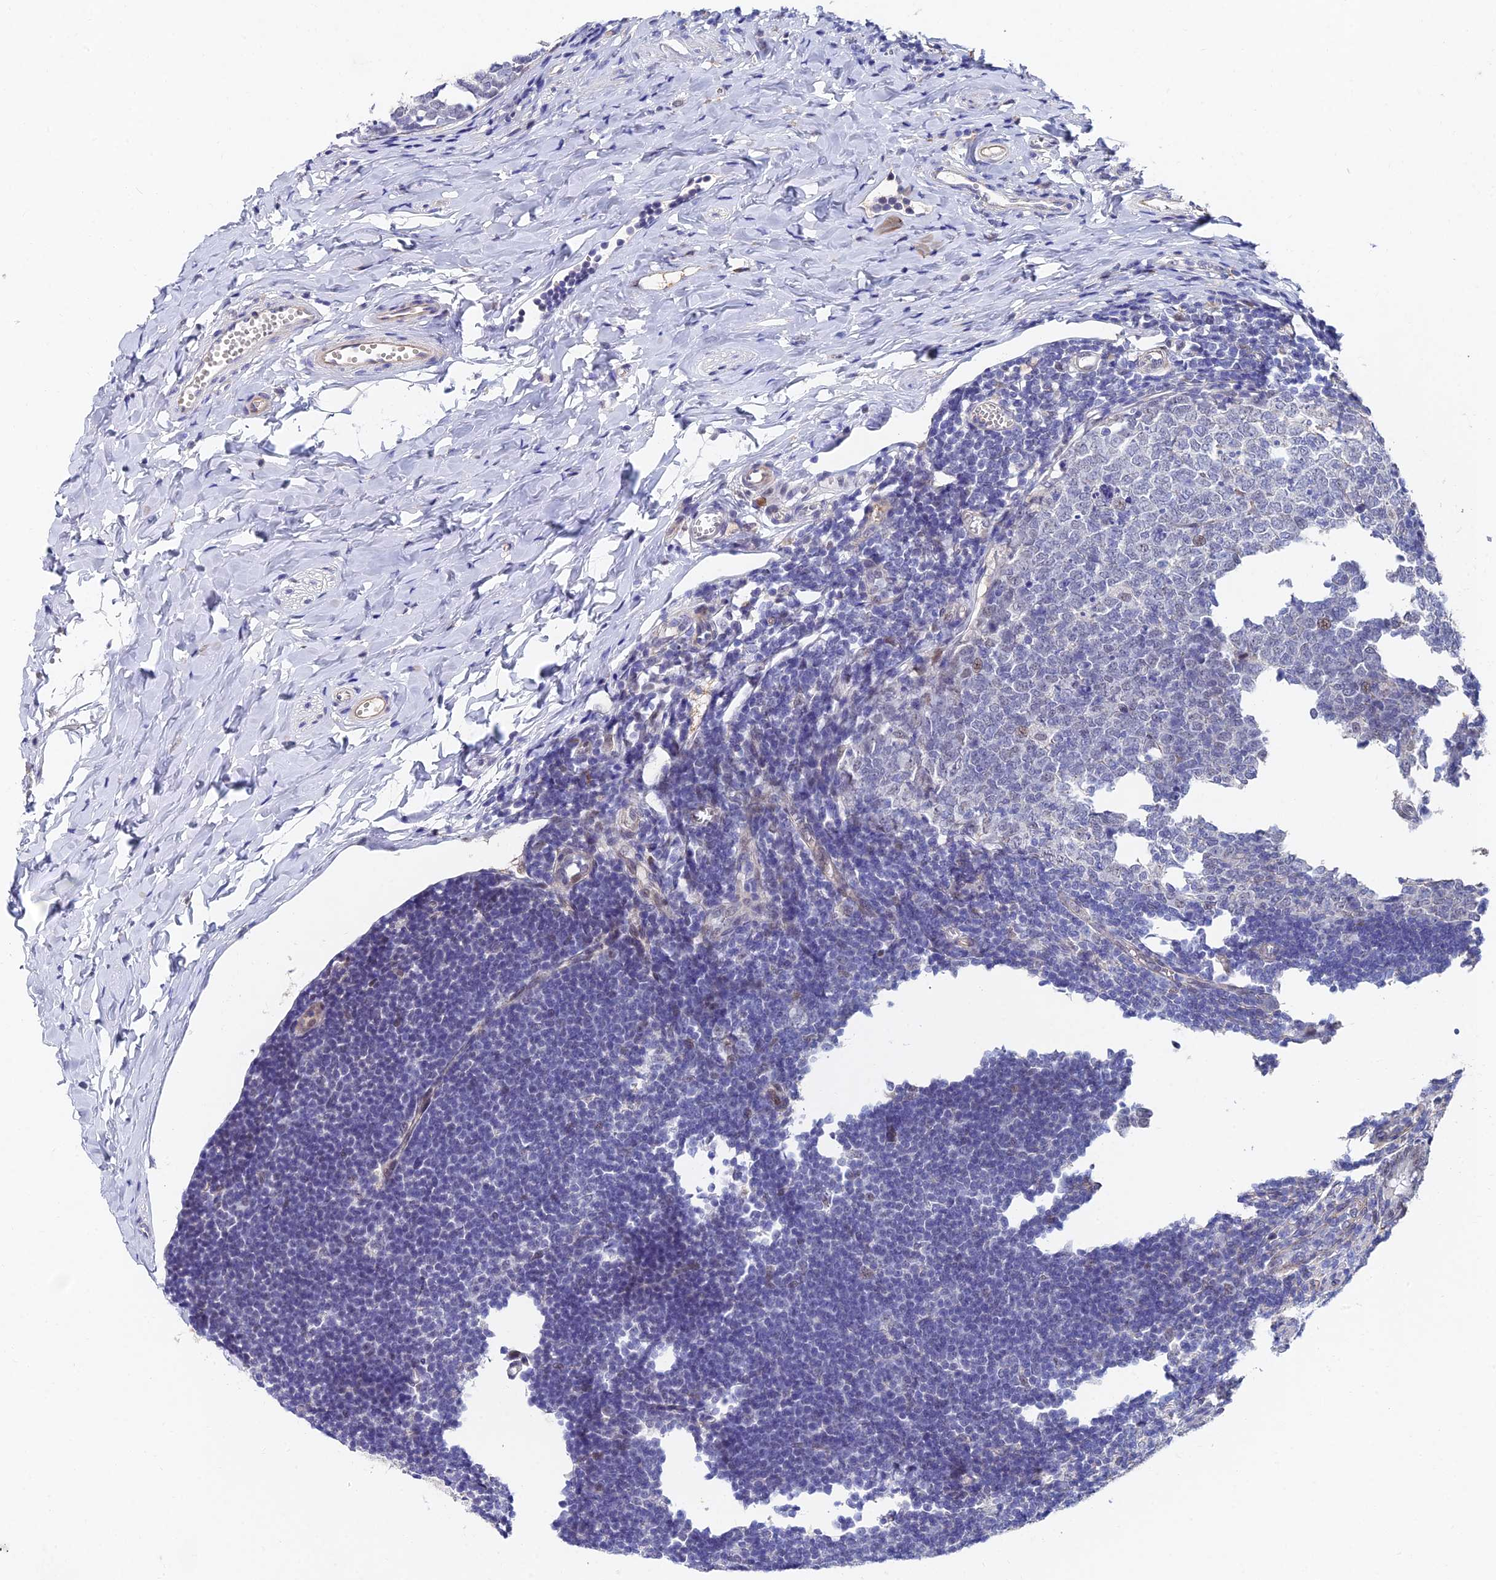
{"staining": {"intensity": "weak", "quantity": "25%-75%", "location": "nuclear"}, "tissue": "appendix", "cell_type": "Glandular cells", "image_type": "normal", "snomed": [{"axis": "morphology", "description": "Normal tissue, NOS"}, {"axis": "topography", "description": "Appendix"}], "caption": "IHC of benign appendix exhibits low levels of weak nuclear expression in about 25%-75% of glandular cells.", "gene": "TRIM24", "patient": {"sex": "male", "age": 14}}